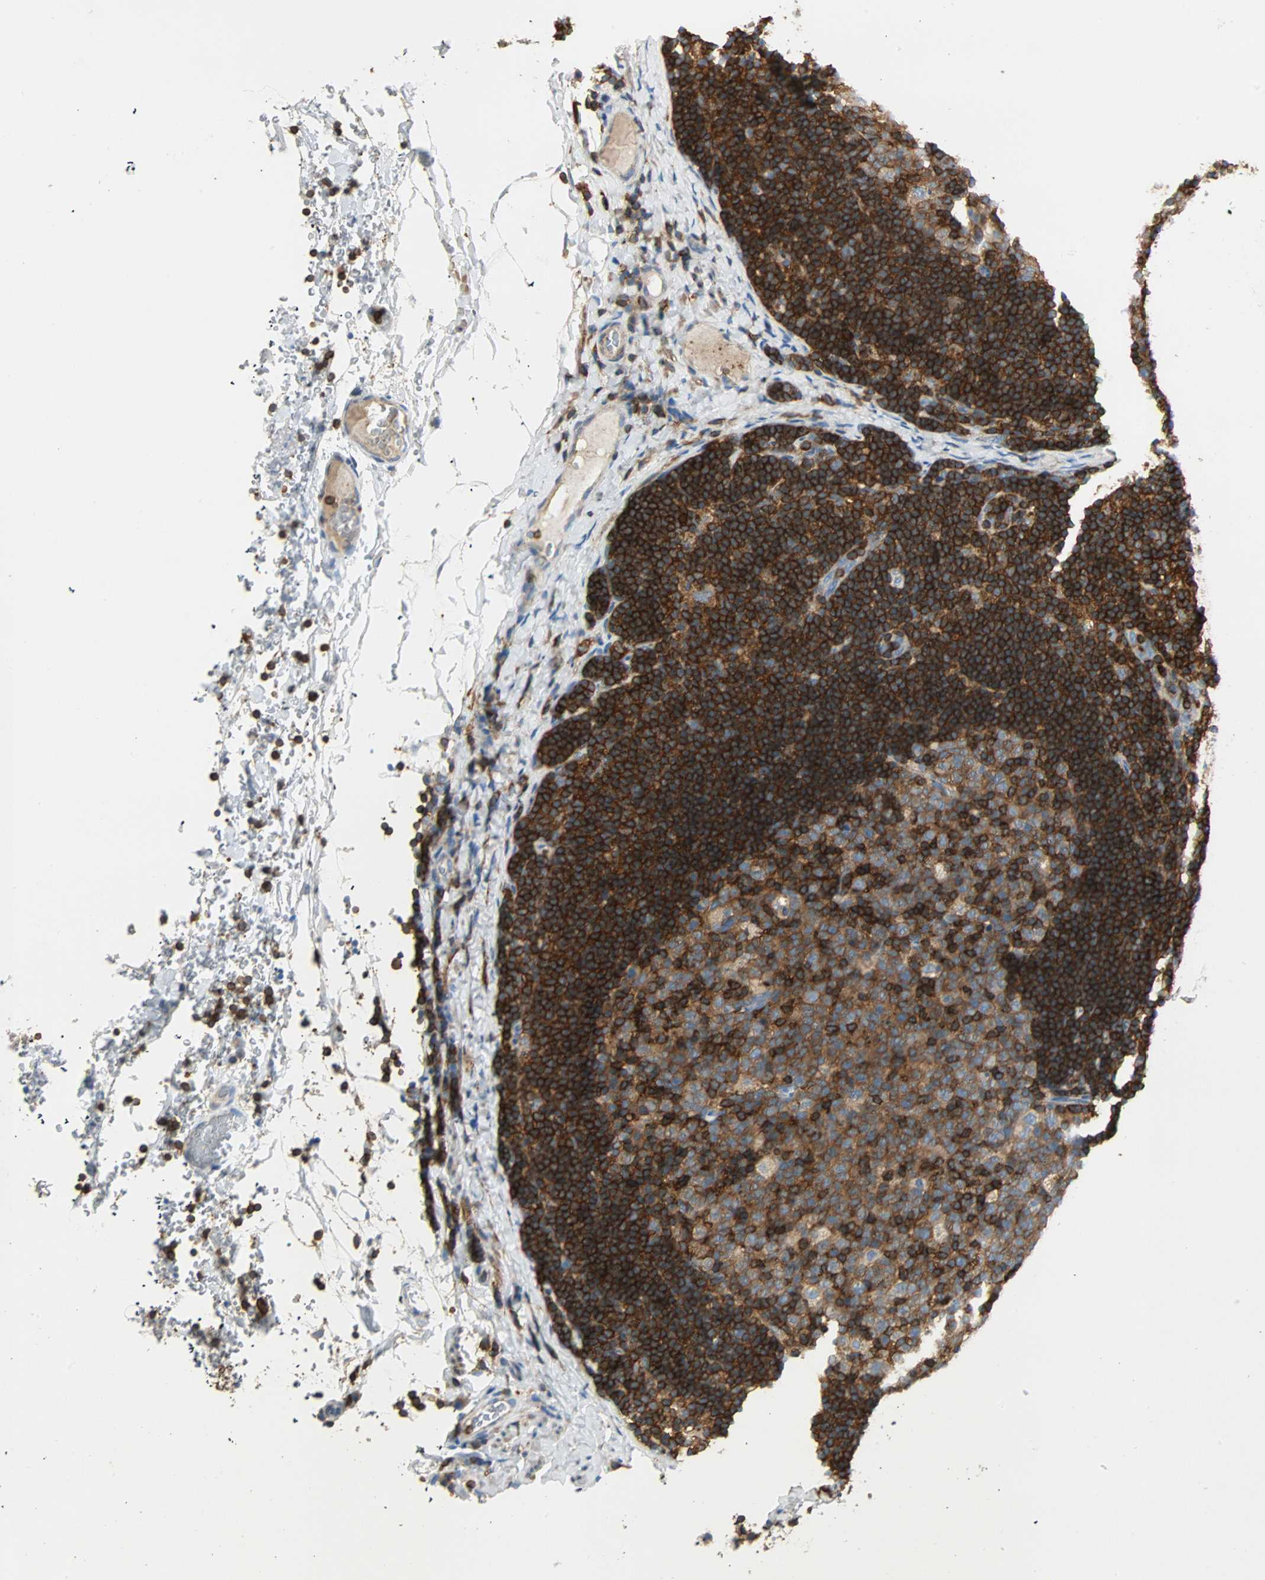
{"staining": {"intensity": "strong", "quantity": "25%-75%", "location": "cytoplasmic/membranous"}, "tissue": "lymph node", "cell_type": "Germinal center cells", "image_type": "normal", "snomed": [{"axis": "morphology", "description": "Normal tissue, NOS"}, {"axis": "topography", "description": "Lymph node"}], "caption": "IHC photomicrograph of benign lymph node: human lymph node stained using IHC shows high levels of strong protein expression localized specifically in the cytoplasmic/membranous of germinal center cells, appearing as a cytoplasmic/membranous brown color.", "gene": "FMNL1", "patient": {"sex": "female", "age": 14}}